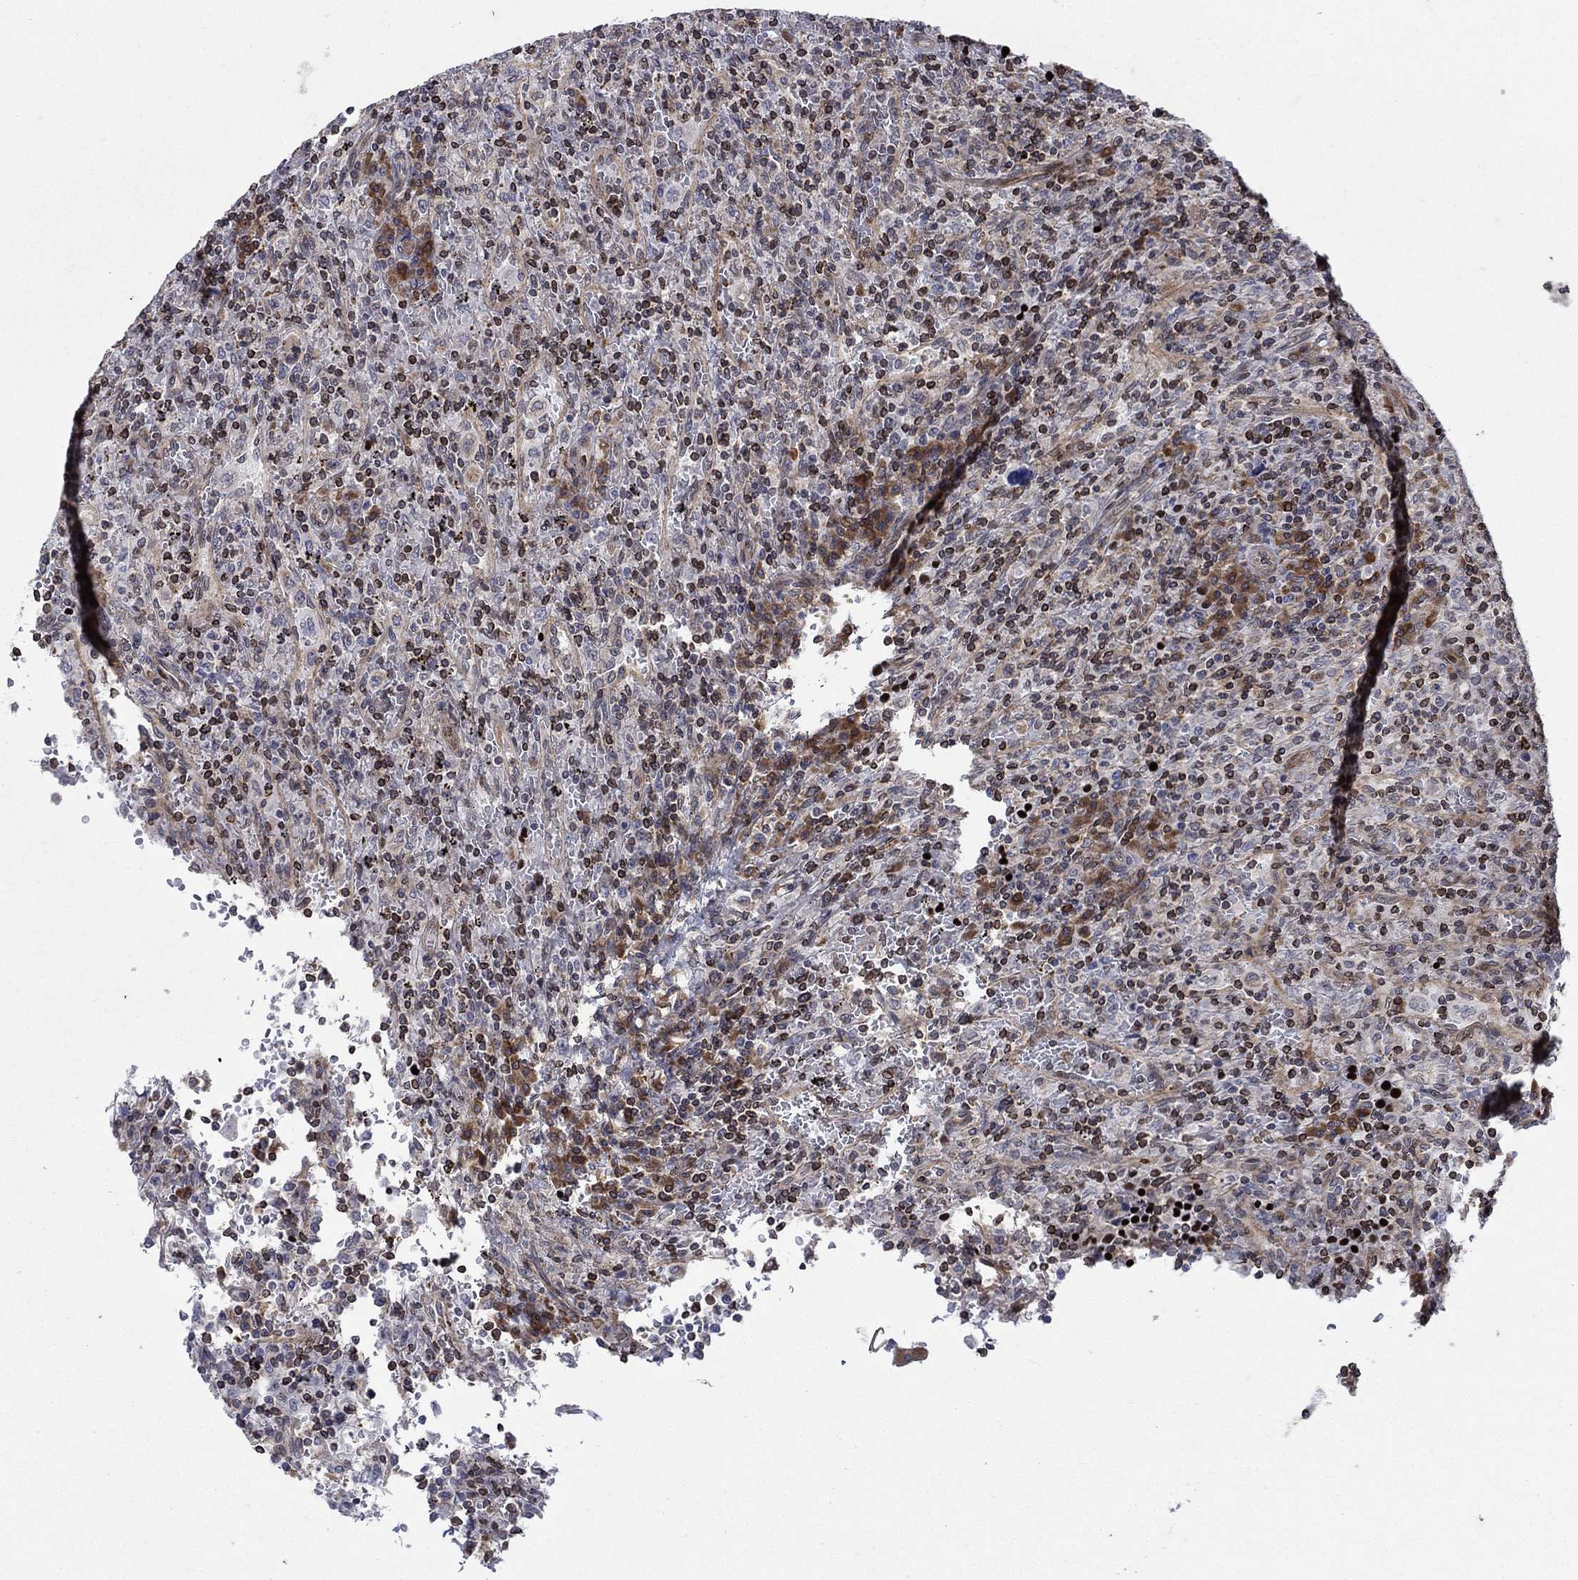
{"staining": {"intensity": "strong", "quantity": "<25%", "location": "cytoplasmic/membranous"}, "tissue": "lymphoma", "cell_type": "Tumor cells", "image_type": "cancer", "snomed": [{"axis": "morphology", "description": "Malignant lymphoma, non-Hodgkin's type, Low grade"}, {"axis": "topography", "description": "Spleen"}], "caption": "Human low-grade malignant lymphoma, non-Hodgkin's type stained with a protein marker demonstrates strong staining in tumor cells.", "gene": "DHRS7", "patient": {"sex": "male", "age": 62}}